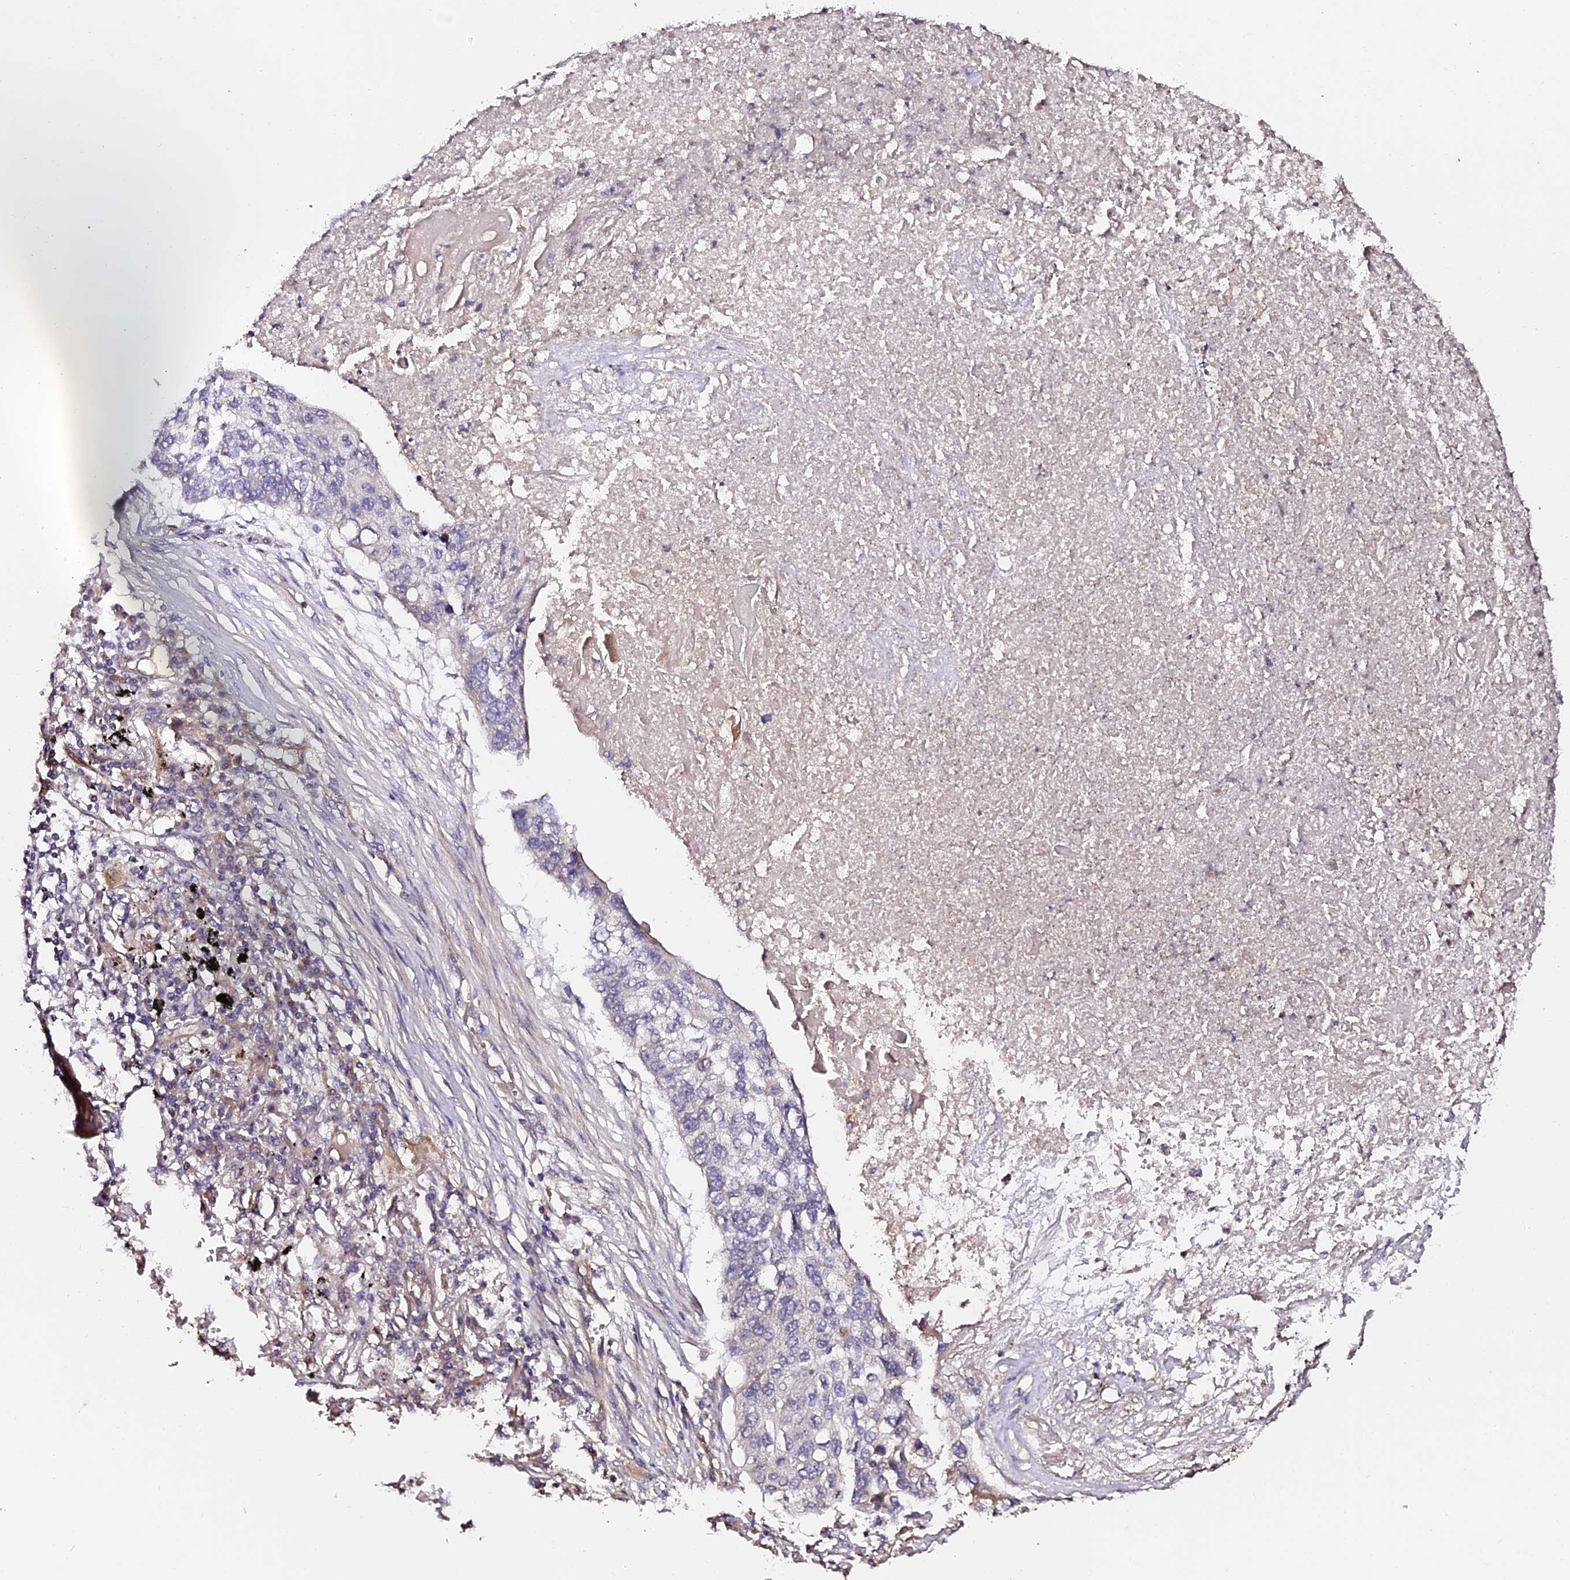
{"staining": {"intensity": "negative", "quantity": "none", "location": "none"}, "tissue": "lung cancer", "cell_type": "Tumor cells", "image_type": "cancer", "snomed": [{"axis": "morphology", "description": "Squamous cell carcinoma, NOS"}, {"axis": "topography", "description": "Lung"}], "caption": "Immunohistochemical staining of human squamous cell carcinoma (lung) exhibits no significant staining in tumor cells. (DAB IHC, high magnification).", "gene": "TDO2", "patient": {"sex": "female", "age": 63}}